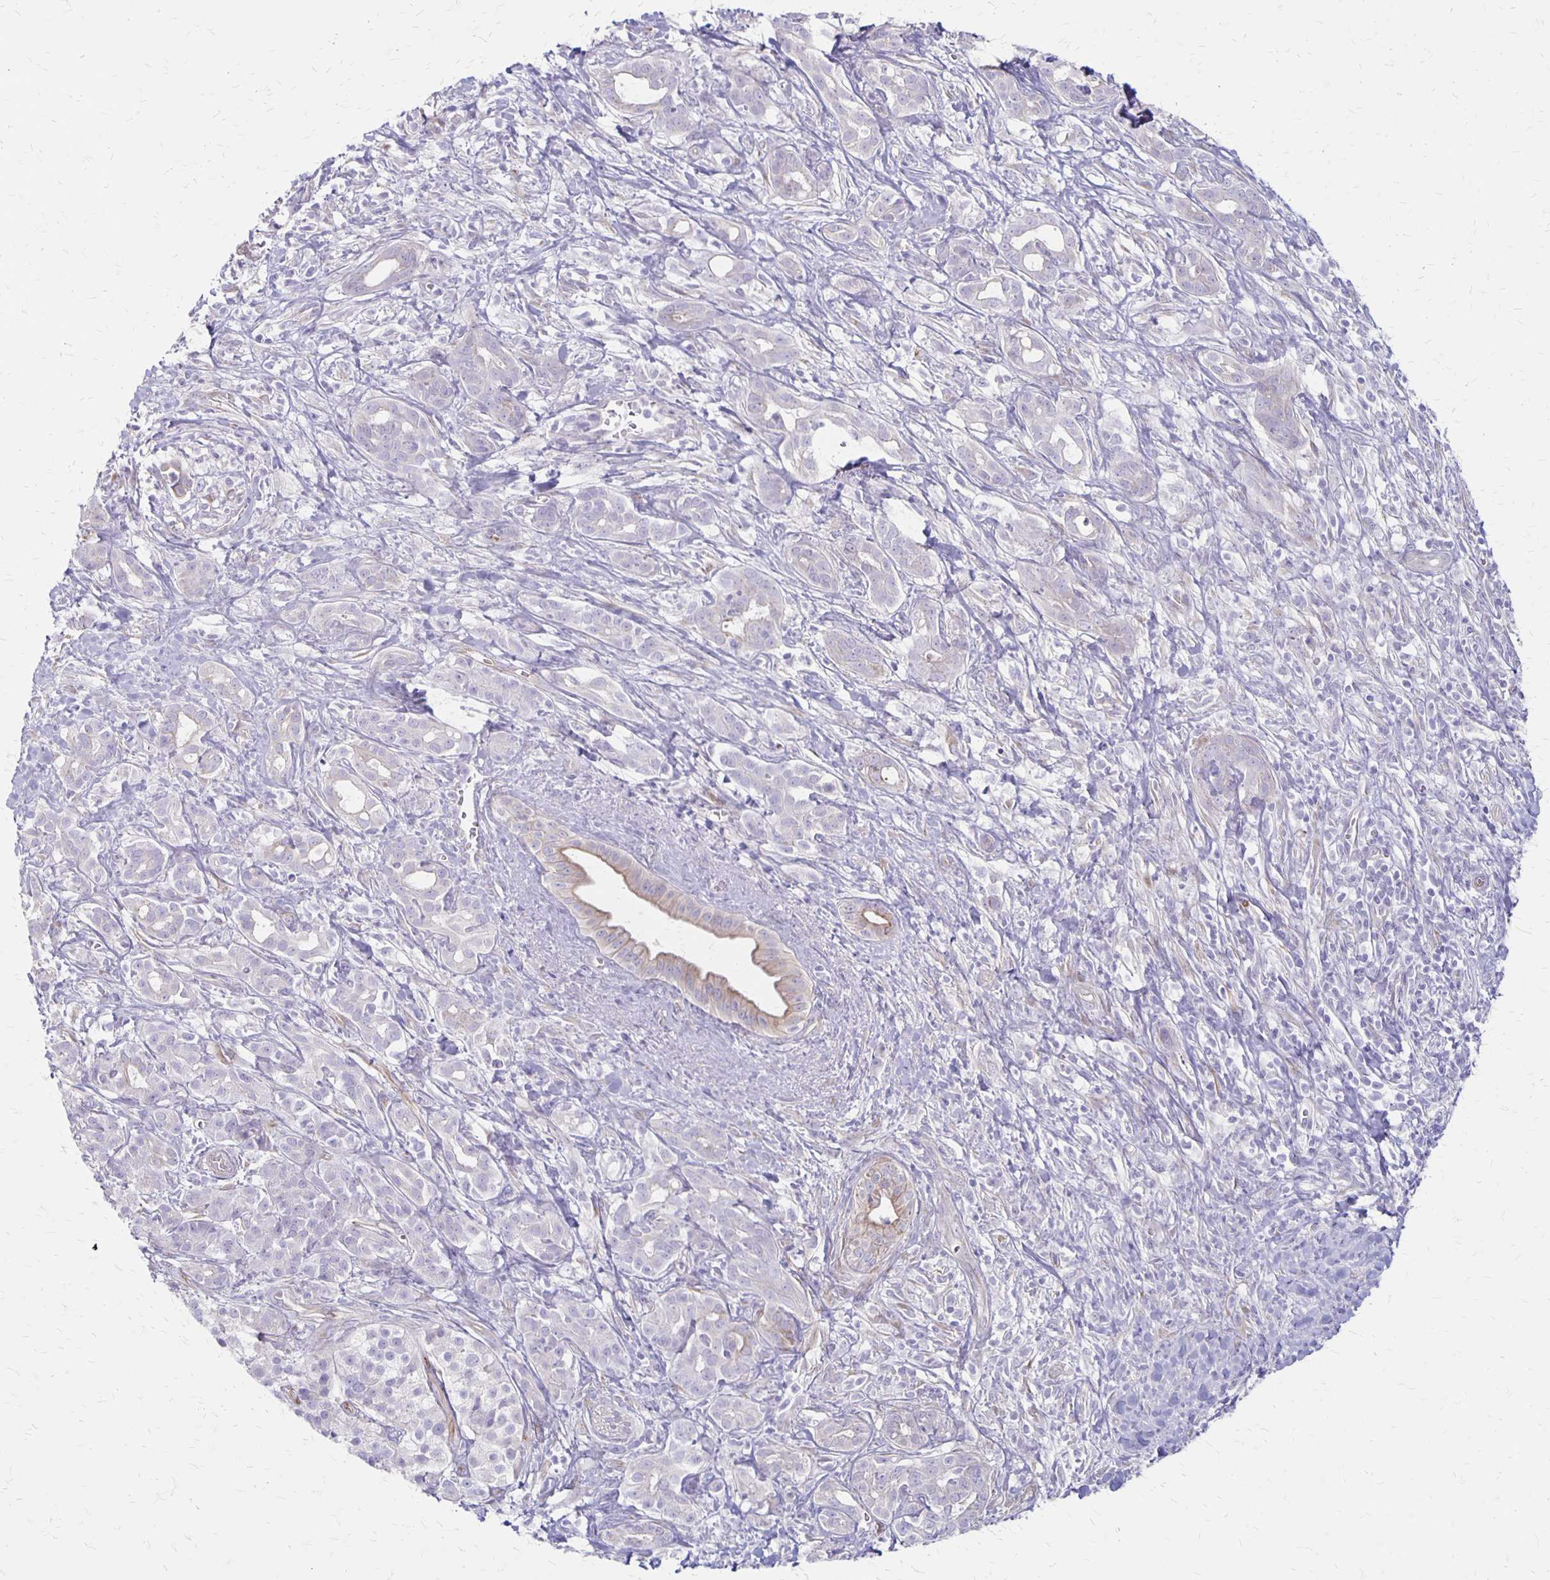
{"staining": {"intensity": "negative", "quantity": "none", "location": "none"}, "tissue": "pancreatic cancer", "cell_type": "Tumor cells", "image_type": "cancer", "snomed": [{"axis": "morphology", "description": "Adenocarcinoma, NOS"}, {"axis": "topography", "description": "Pancreas"}], "caption": "Tumor cells are negative for protein expression in human pancreatic adenocarcinoma.", "gene": "HOMER1", "patient": {"sex": "male", "age": 61}}